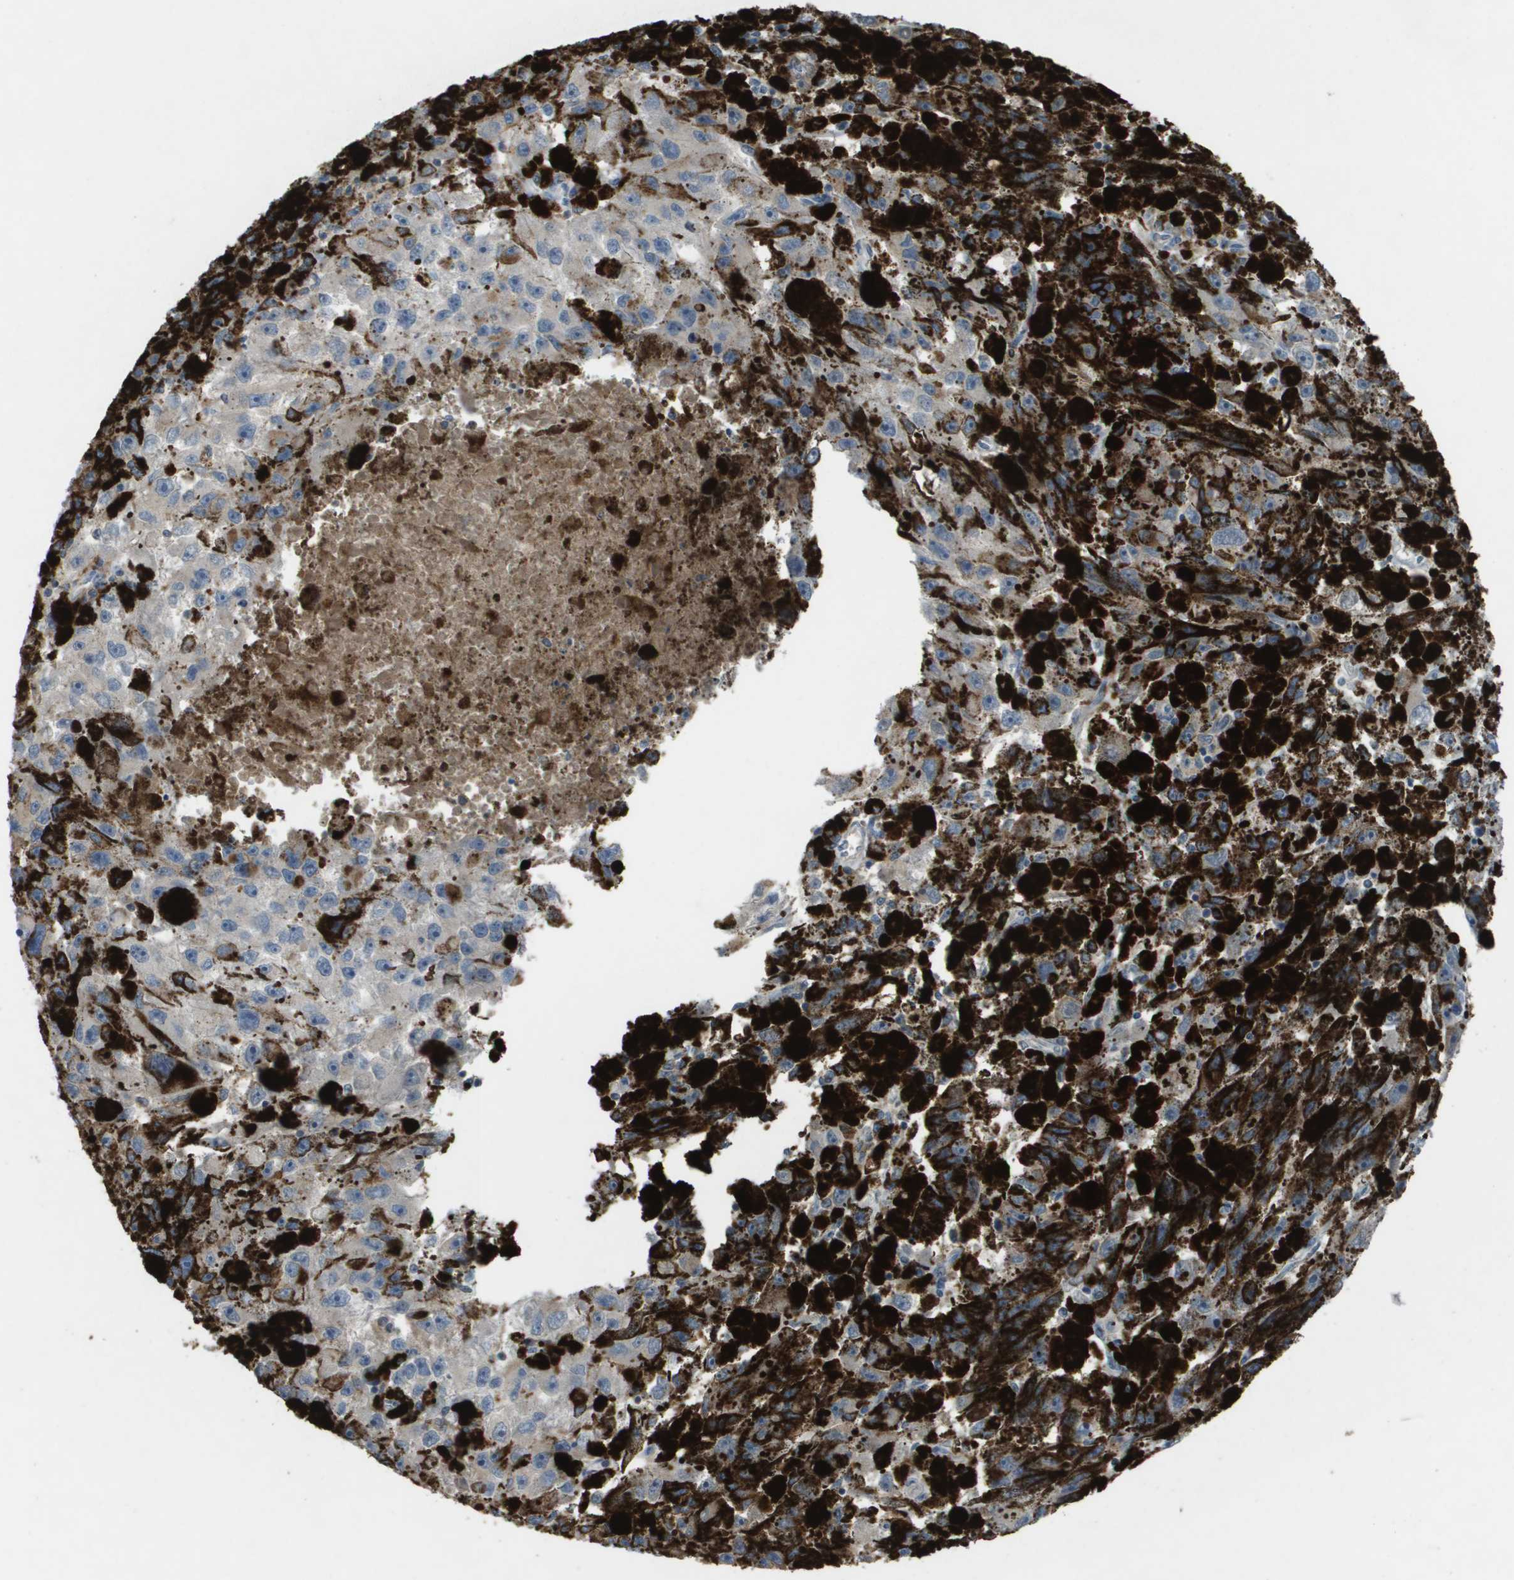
{"staining": {"intensity": "negative", "quantity": "none", "location": "none"}, "tissue": "melanoma", "cell_type": "Tumor cells", "image_type": "cancer", "snomed": [{"axis": "morphology", "description": "Malignant melanoma, NOS"}, {"axis": "topography", "description": "Skin"}], "caption": "Immunohistochemistry photomicrograph of human malignant melanoma stained for a protein (brown), which shows no positivity in tumor cells.", "gene": "CLCA4", "patient": {"sex": "female", "age": 104}}